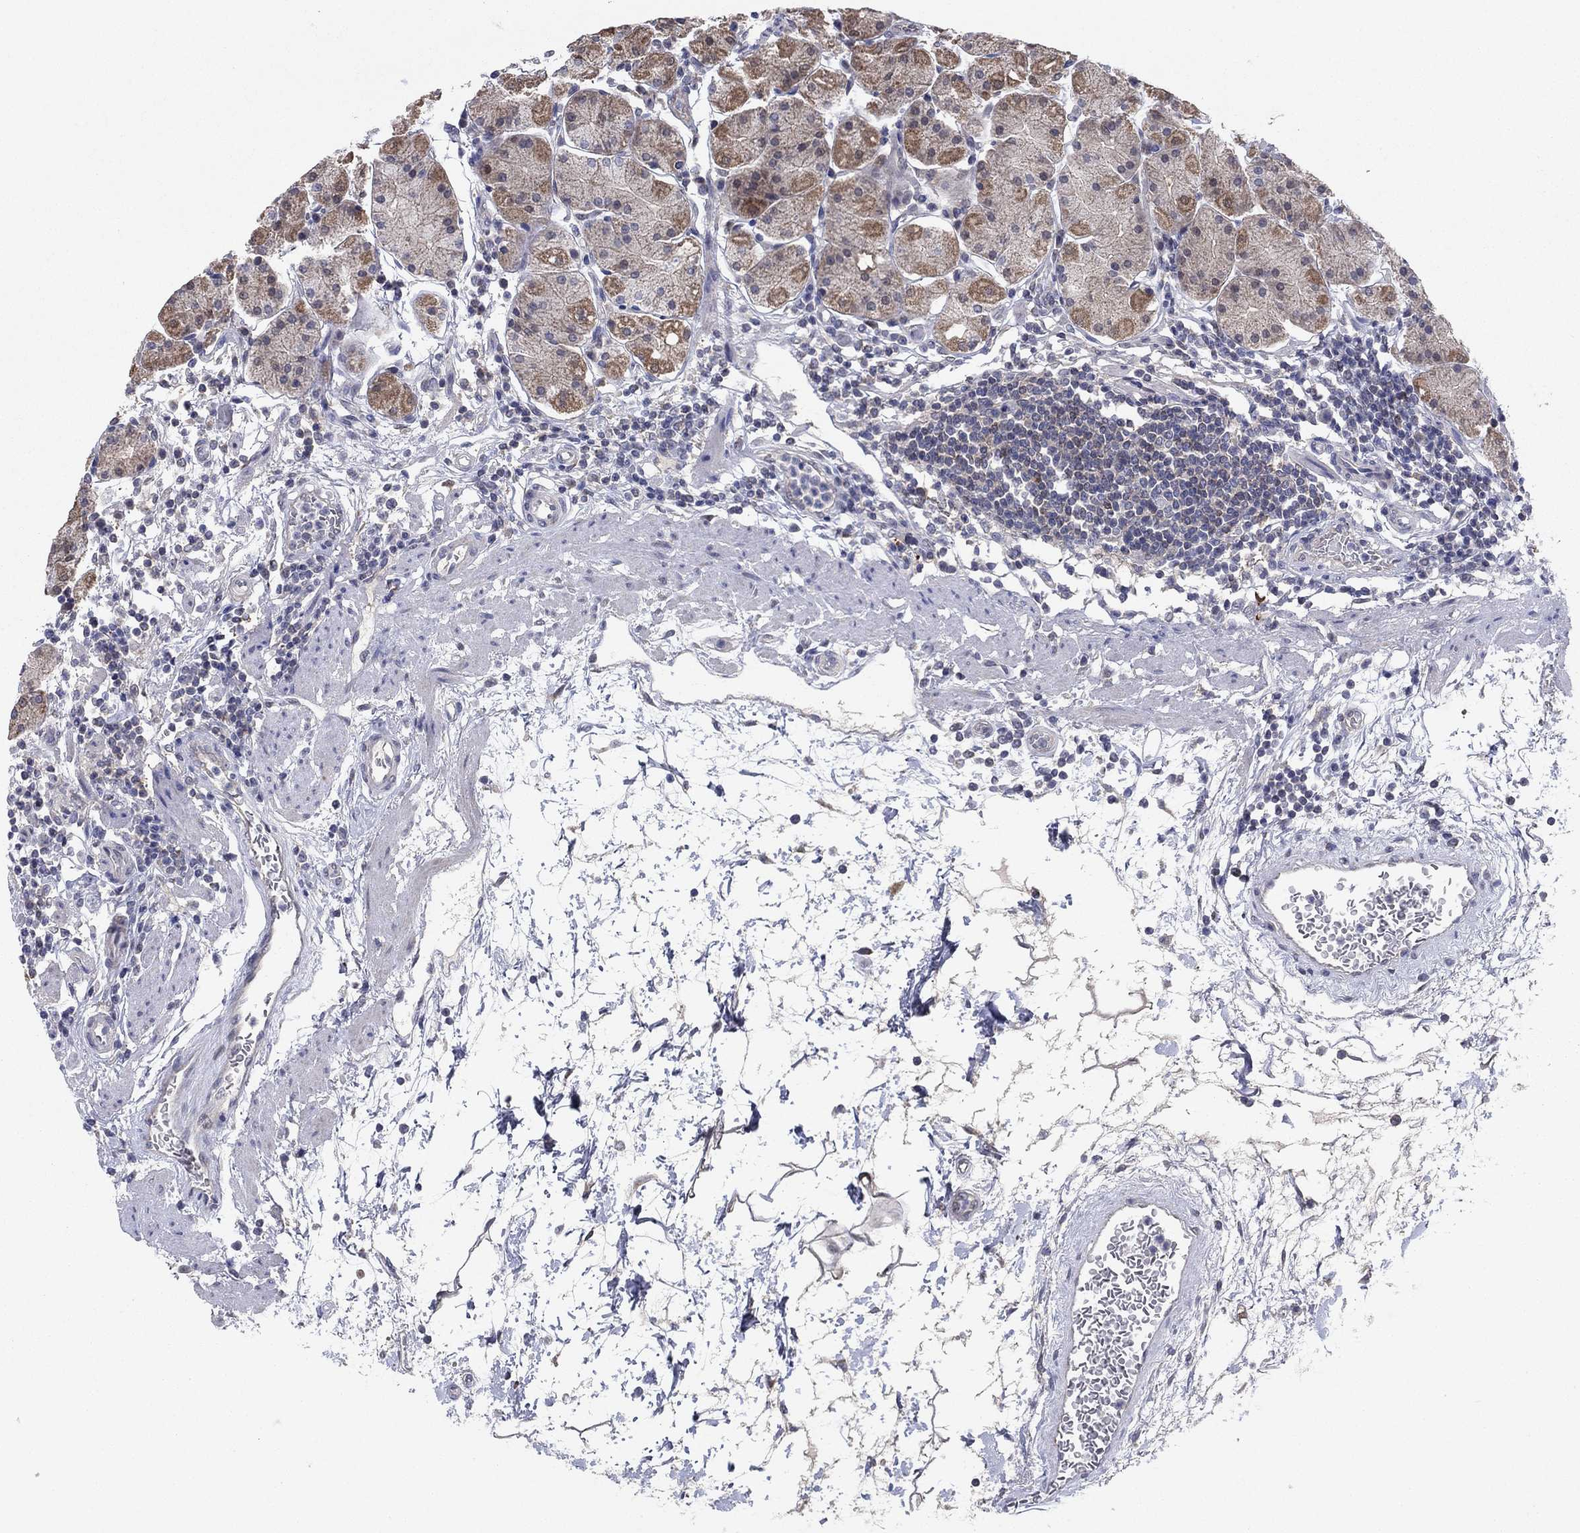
{"staining": {"intensity": "moderate", "quantity": ">75%", "location": "cytoplasmic/membranous"}, "tissue": "stomach", "cell_type": "Glandular cells", "image_type": "normal", "snomed": [{"axis": "morphology", "description": "Normal tissue, NOS"}, {"axis": "topography", "description": "Stomach"}], "caption": "A photomicrograph showing moderate cytoplasmic/membranous expression in approximately >75% of glandular cells in normal stomach, as visualized by brown immunohistochemical staining.", "gene": "GRHPR", "patient": {"sex": "male", "age": 54}}